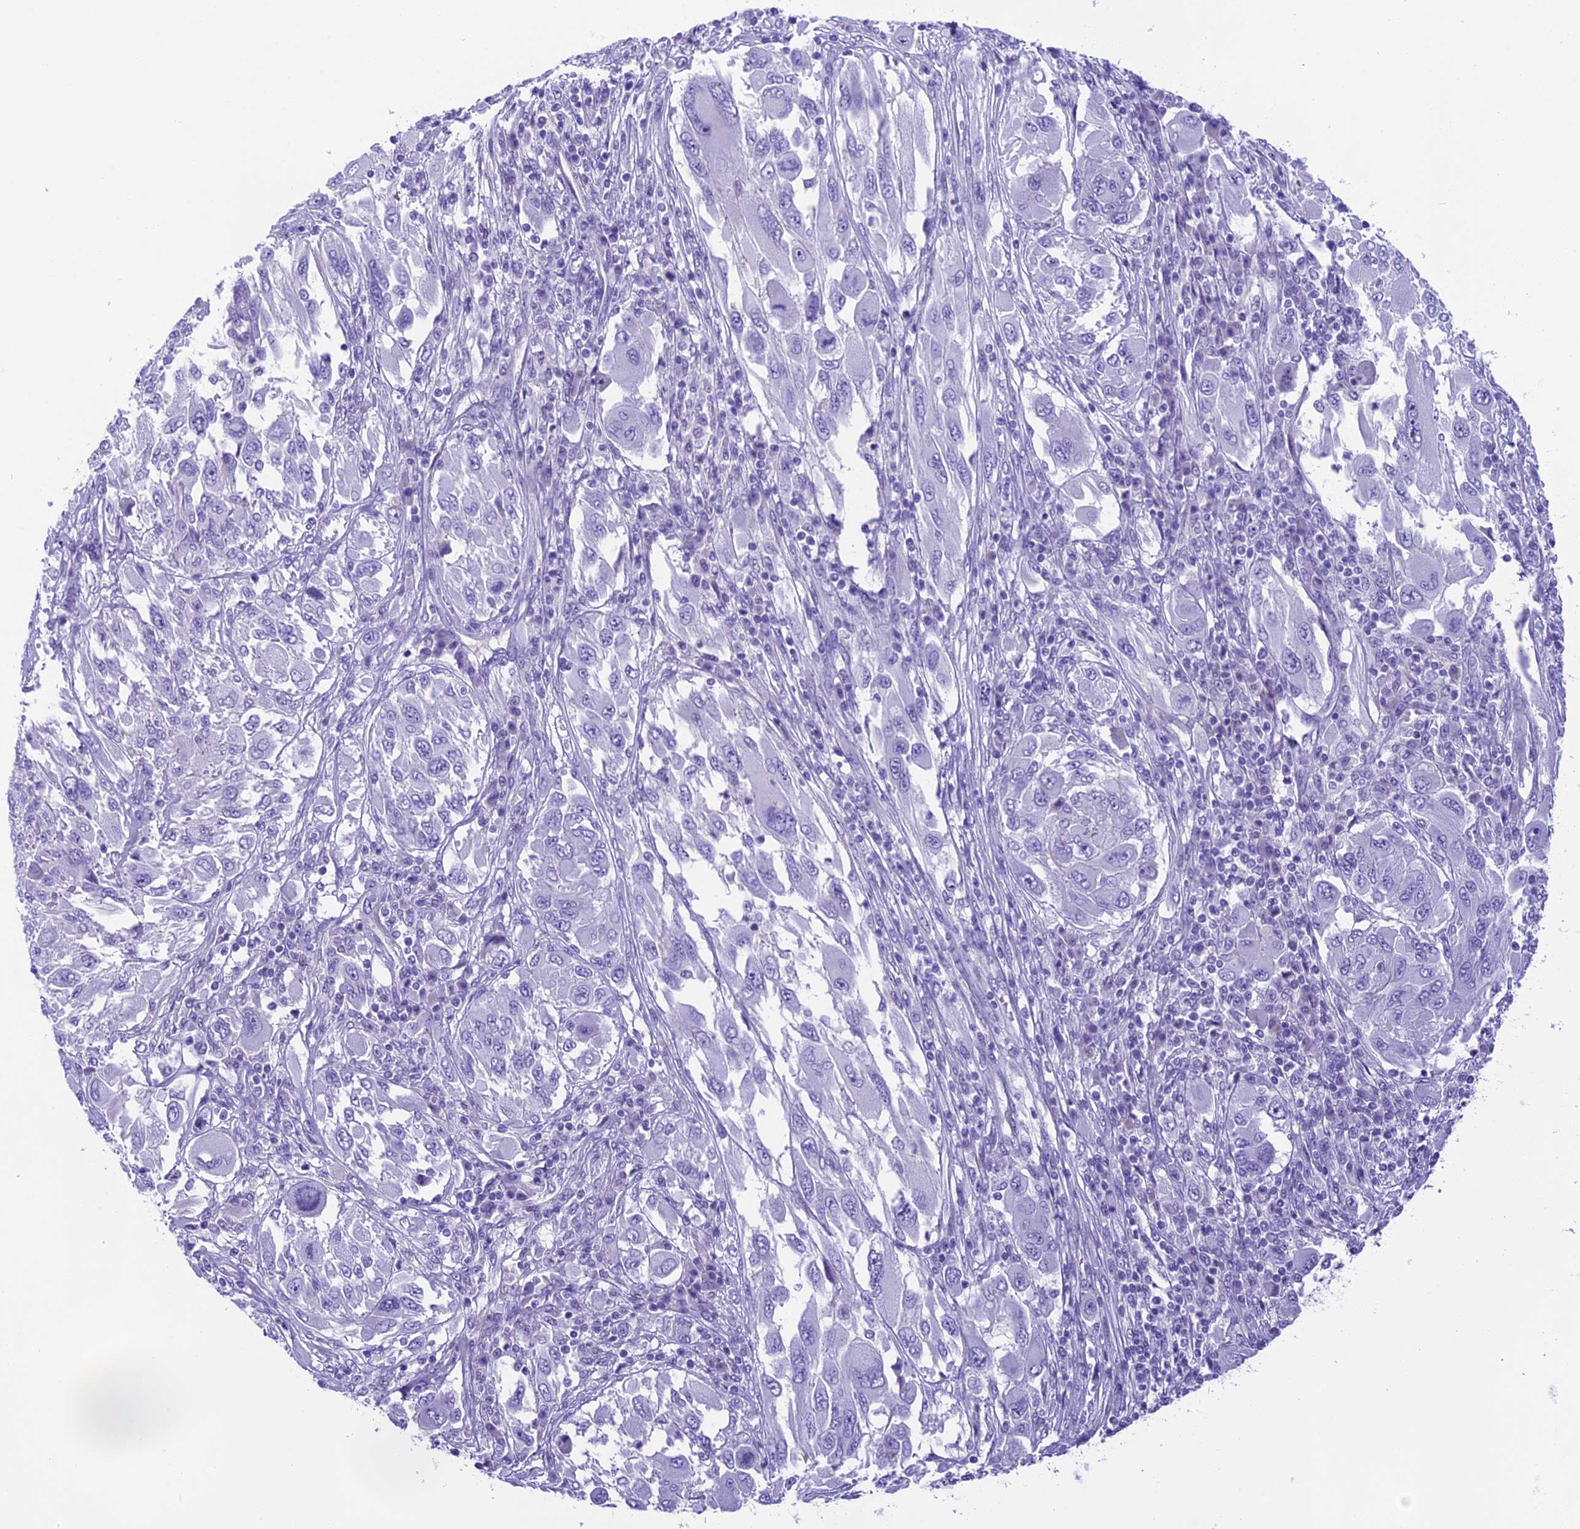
{"staining": {"intensity": "negative", "quantity": "none", "location": "none"}, "tissue": "melanoma", "cell_type": "Tumor cells", "image_type": "cancer", "snomed": [{"axis": "morphology", "description": "Malignant melanoma, NOS"}, {"axis": "topography", "description": "Skin"}], "caption": "There is no significant staining in tumor cells of malignant melanoma.", "gene": "PRR15", "patient": {"sex": "female", "age": 91}}